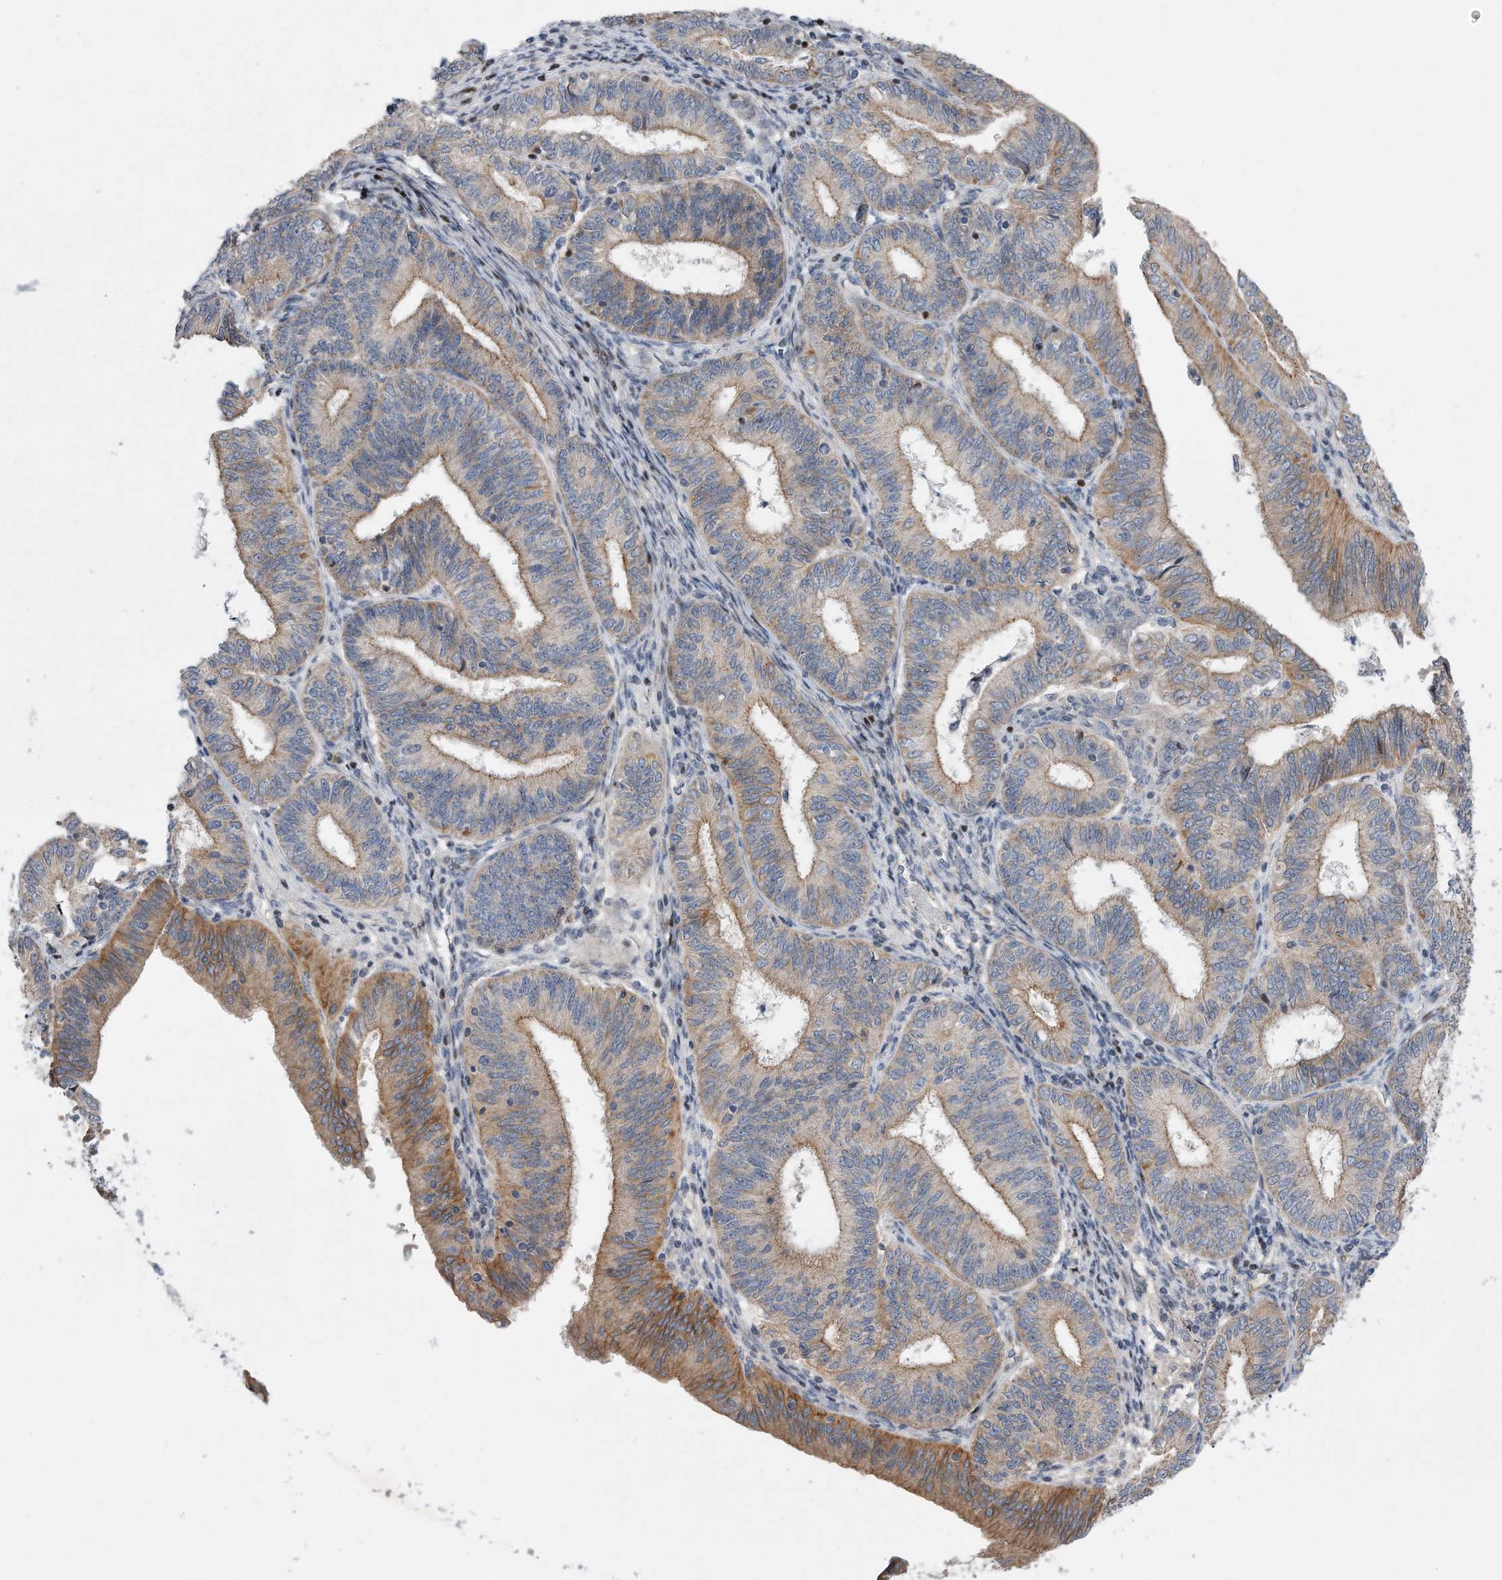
{"staining": {"intensity": "moderate", "quantity": "<25%", "location": "cytoplasmic/membranous"}, "tissue": "endometrial cancer", "cell_type": "Tumor cells", "image_type": "cancer", "snomed": [{"axis": "morphology", "description": "Adenocarcinoma, NOS"}, {"axis": "topography", "description": "Endometrium"}], "caption": "This is an image of IHC staining of endometrial adenocarcinoma, which shows moderate staining in the cytoplasmic/membranous of tumor cells.", "gene": "CDH12", "patient": {"sex": "female", "age": 51}}